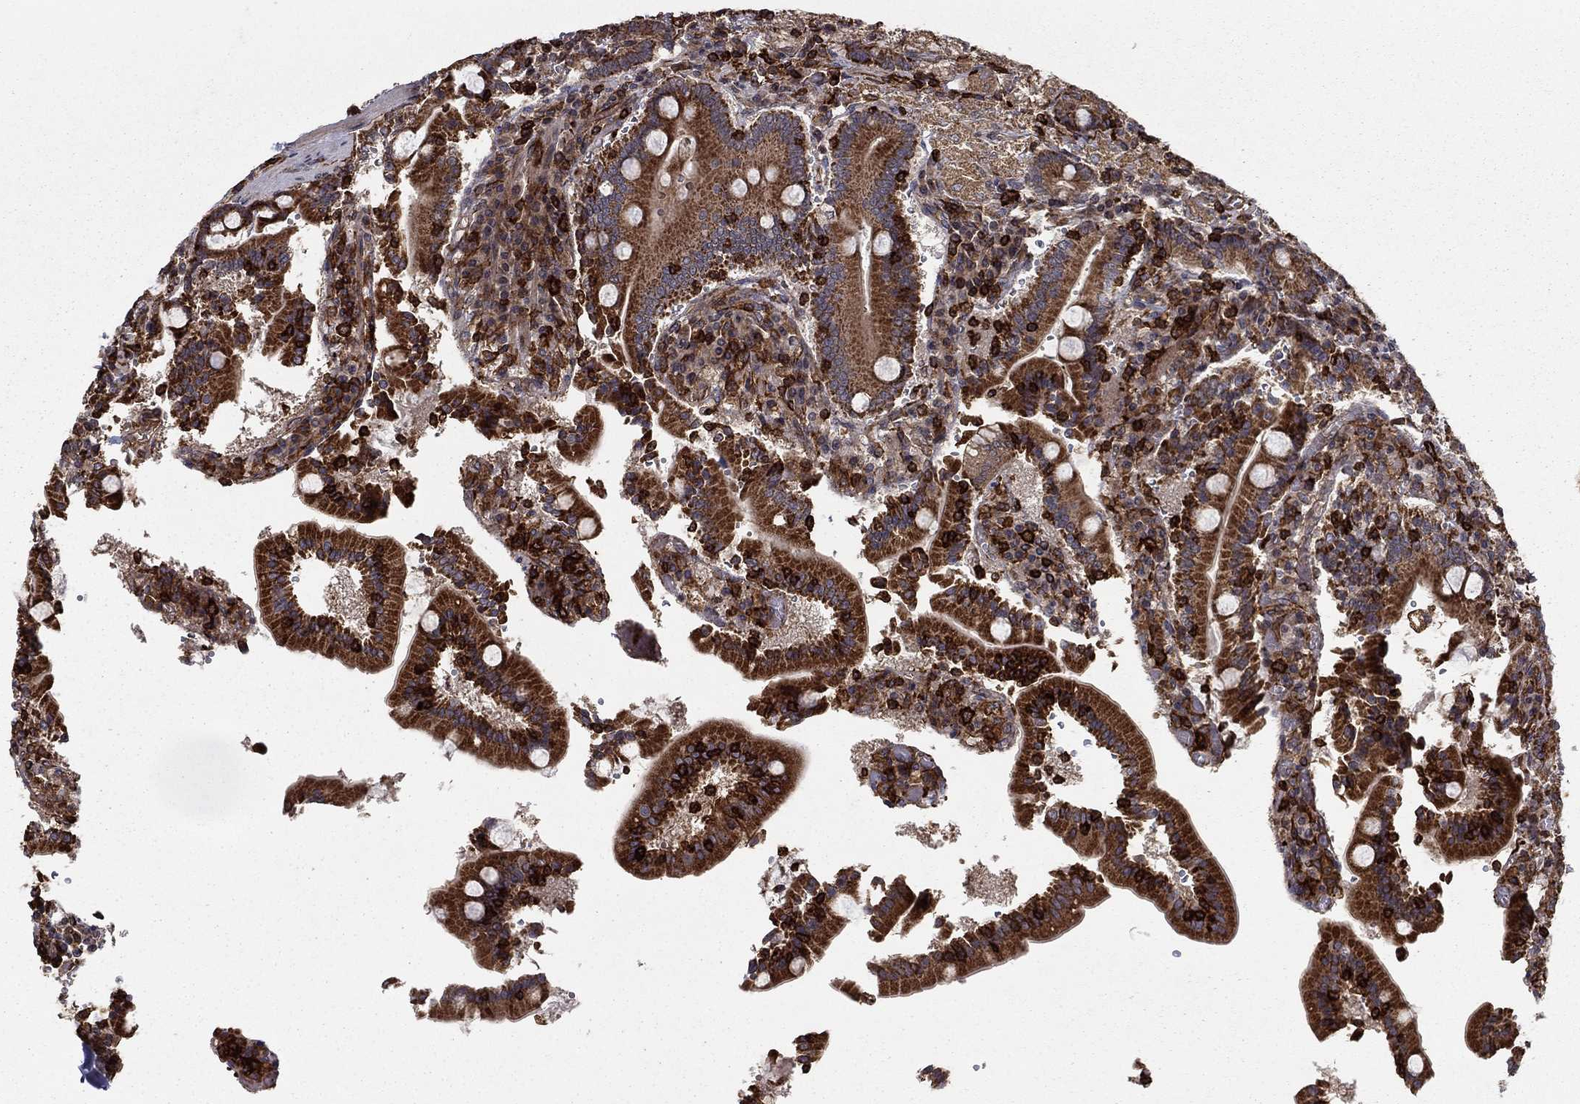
{"staining": {"intensity": "strong", "quantity": ">75%", "location": "cytoplasmic/membranous"}, "tissue": "duodenum", "cell_type": "Glandular cells", "image_type": "normal", "snomed": [{"axis": "morphology", "description": "Normal tissue, NOS"}, {"axis": "topography", "description": "Duodenum"}], "caption": "About >75% of glandular cells in benign human duodenum exhibit strong cytoplasmic/membranous protein staining as visualized by brown immunohistochemical staining.", "gene": "ADM", "patient": {"sex": "female", "age": 62}}